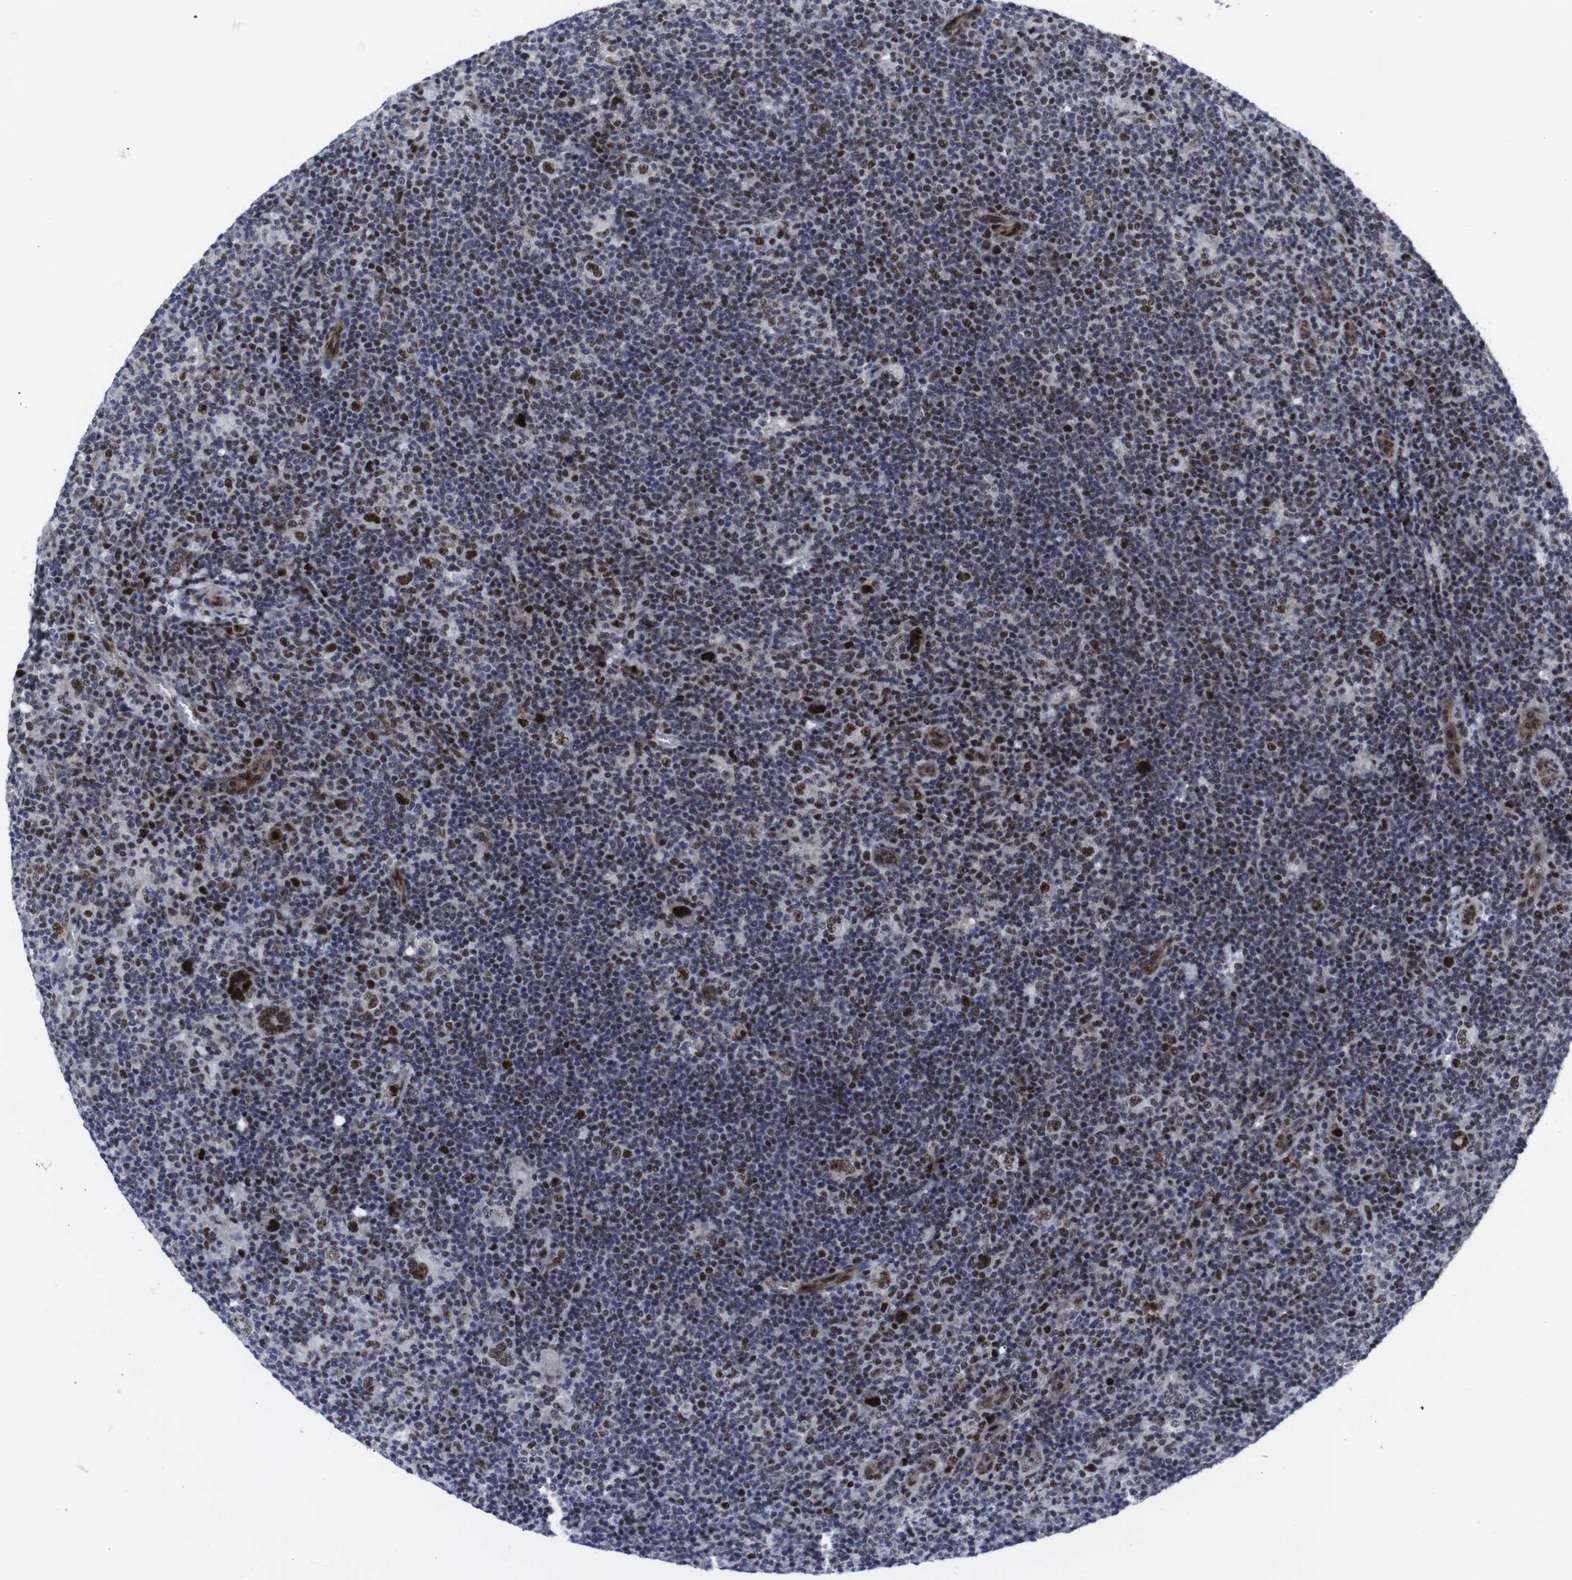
{"staining": {"intensity": "strong", "quantity": ">75%", "location": "nuclear"}, "tissue": "lymphoma", "cell_type": "Tumor cells", "image_type": "cancer", "snomed": [{"axis": "morphology", "description": "Hodgkin's disease, NOS"}, {"axis": "topography", "description": "Lymph node"}], "caption": "An IHC histopathology image of tumor tissue is shown. Protein staining in brown labels strong nuclear positivity in Hodgkin's disease within tumor cells.", "gene": "MLH1", "patient": {"sex": "female", "age": 57}}